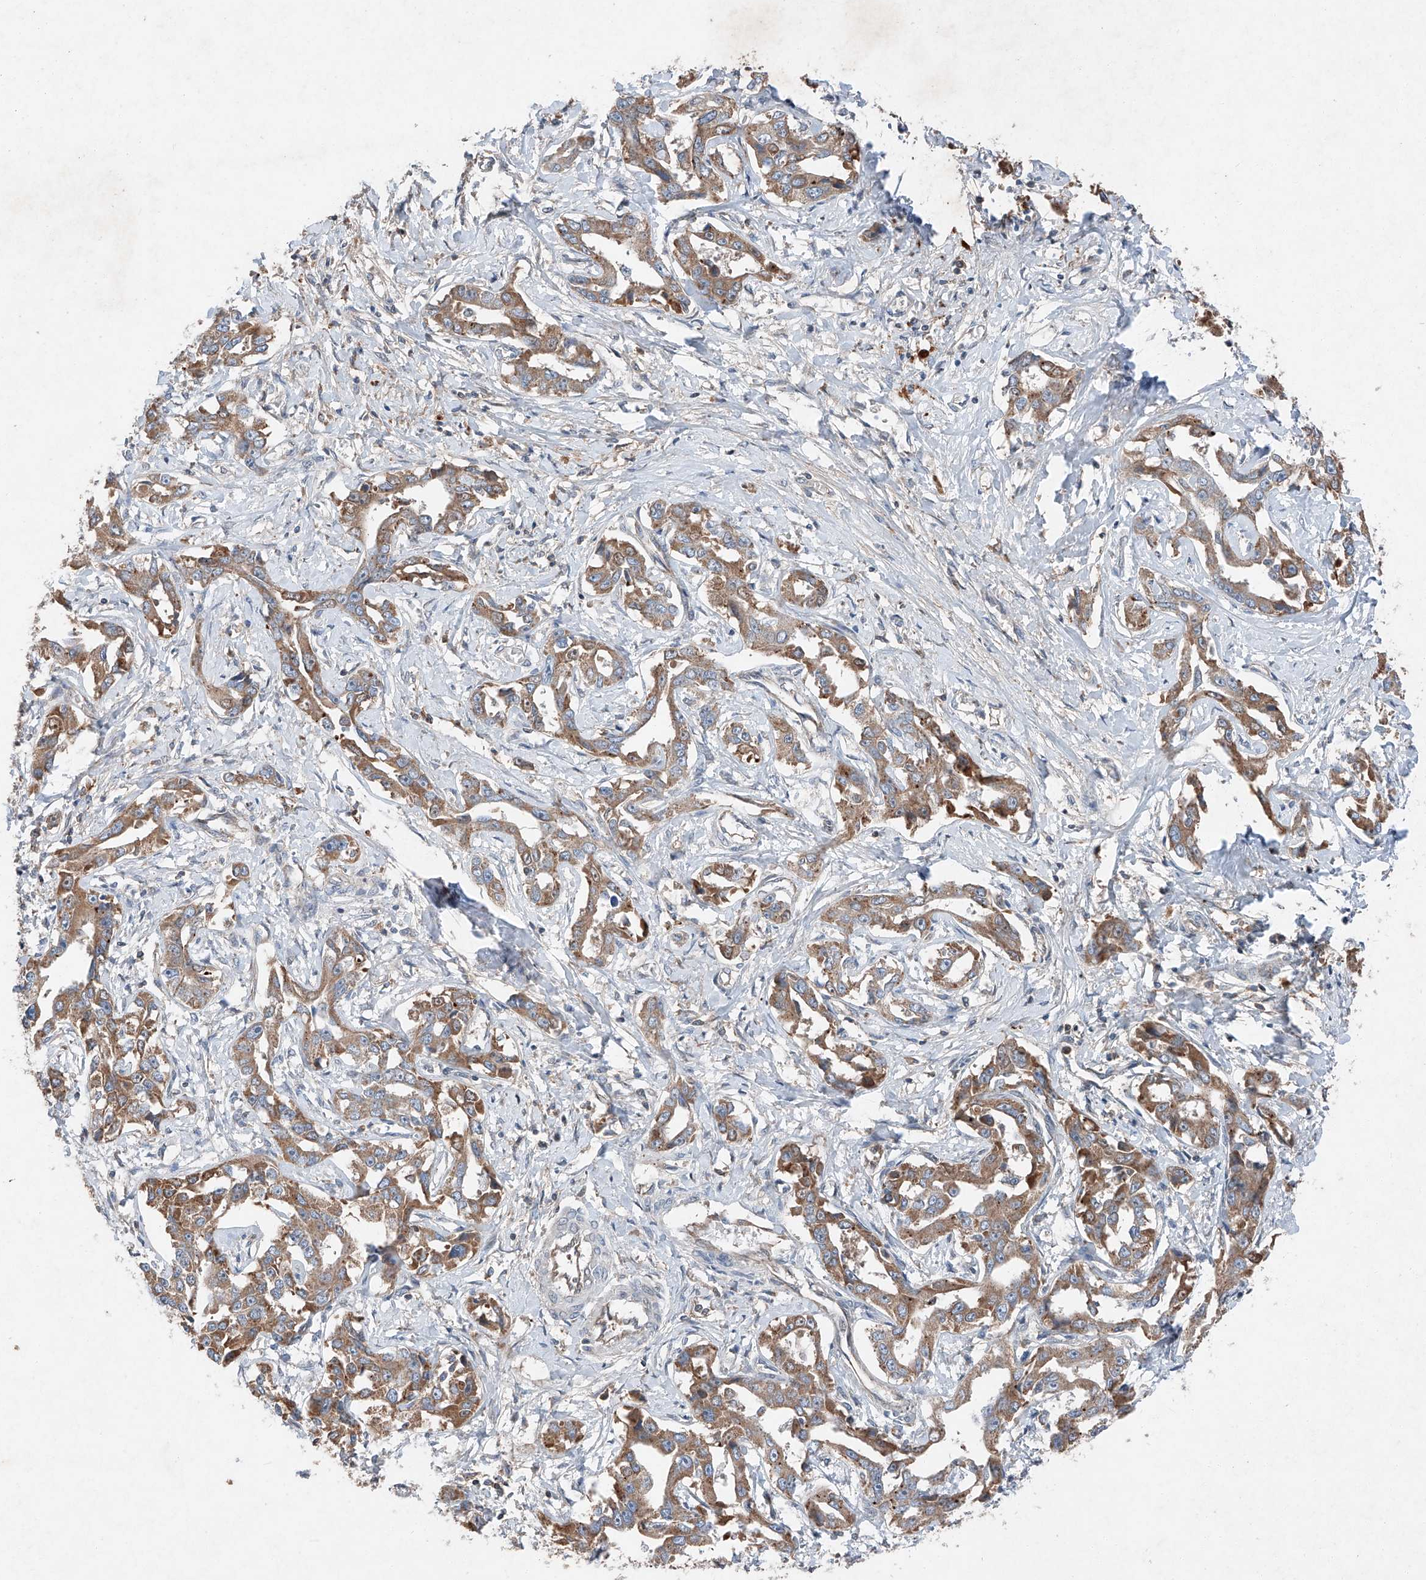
{"staining": {"intensity": "moderate", "quantity": ">75%", "location": "cytoplasmic/membranous"}, "tissue": "liver cancer", "cell_type": "Tumor cells", "image_type": "cancer", "snomed": [{"axis": "morphology", "description": "Cholangiocarcinoma"}, {"axis": "topography", "description": "Liver"}], "caption": "Protein staining displays moderate cytoplasmic/membranous staining in approximately >75% of tumor cells in cholangiocarcinoma (liver). Immunohistochemistry (ihc) stains the protein in brown and the nuclei are stained blue.", "gene": "RUSC1", "patient": {"sex": "male", "age": 59}}